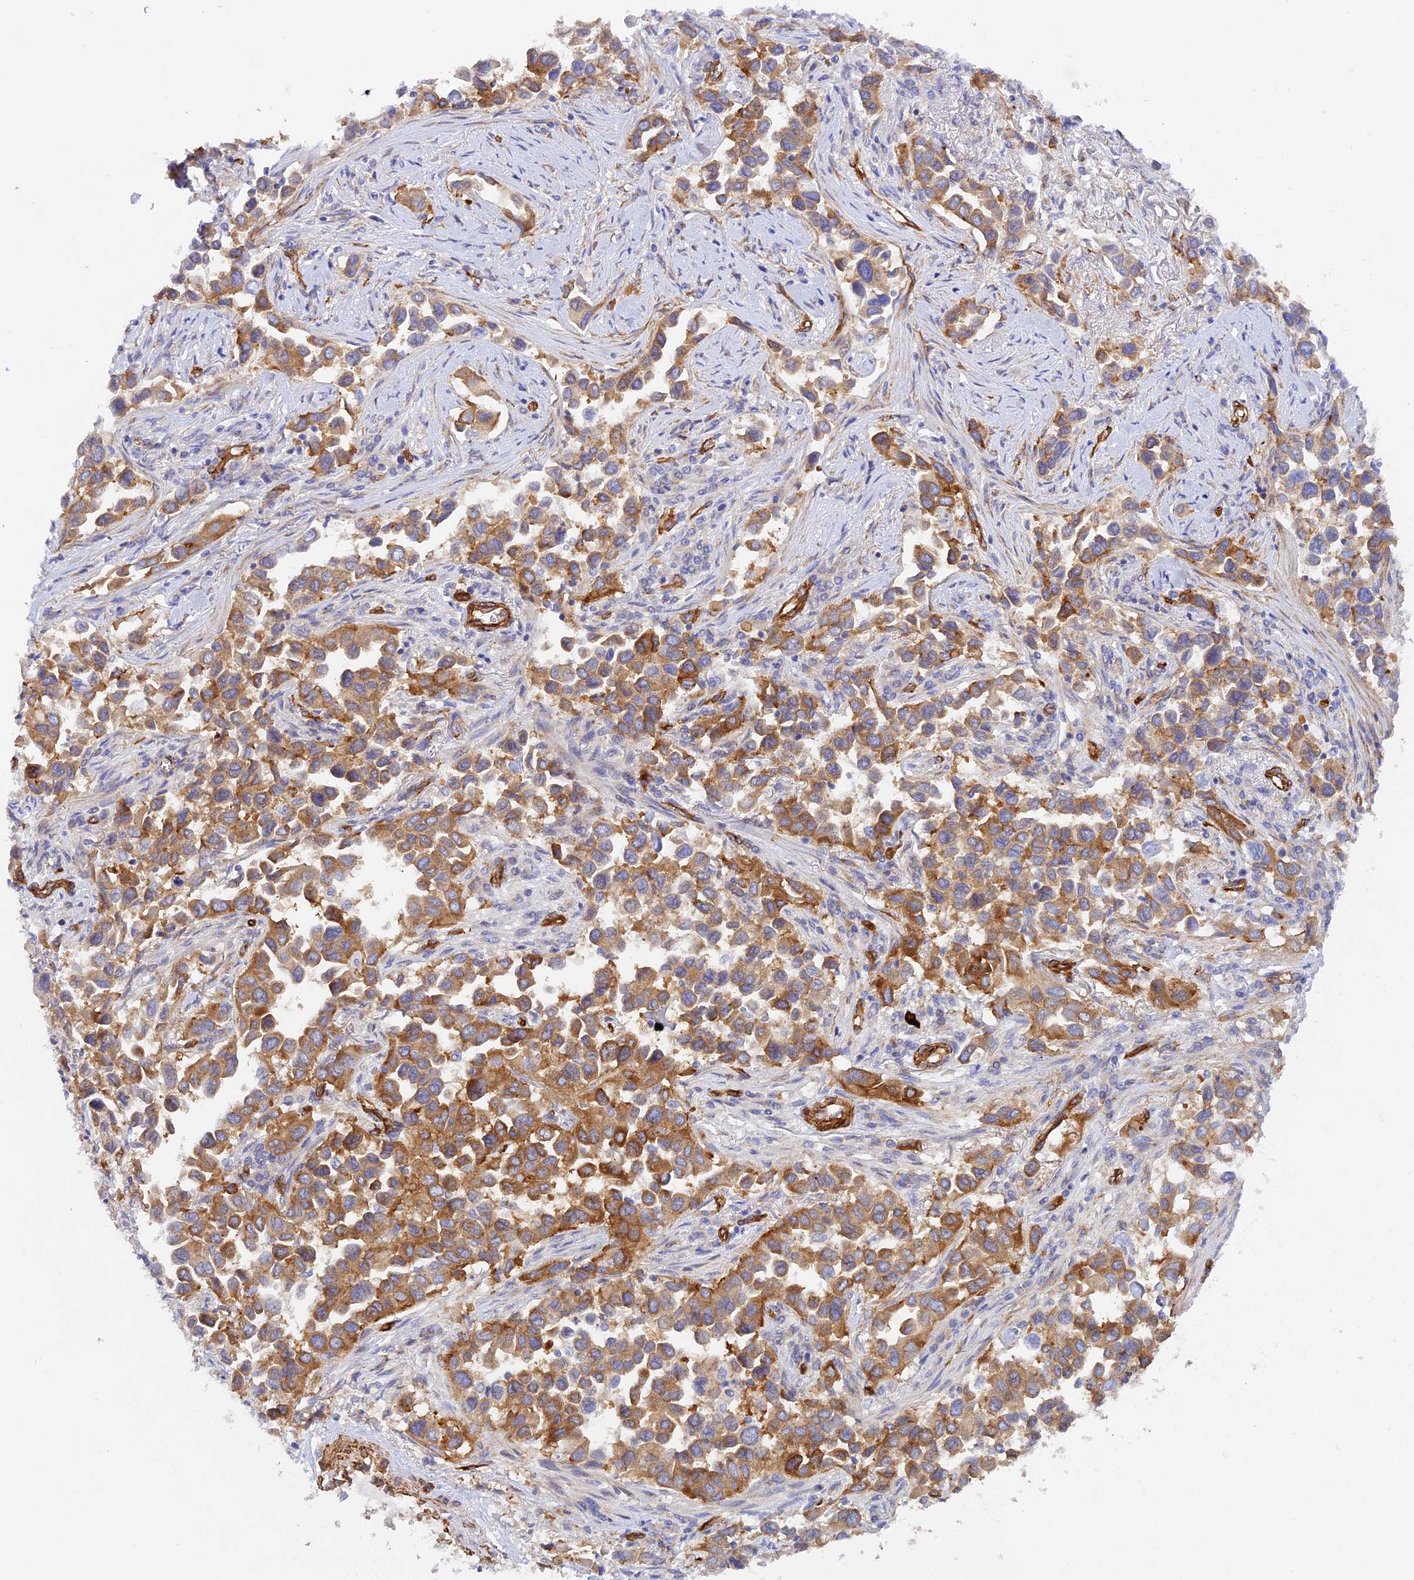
{"staining": {"intensity": "moderate", "quantity": "25%-75%", "location": "cytoplasmic/membranous"}, "tissue": "lung cancer", "cell_type": "Tumor cells", "image_type": "cancer", "snomed": [{"axis": "morphology", "description": "Adenocarcinoma, NOS"}, {"axis": "topography", "description": "Lung"}], "caption": "Lung cancer (adenocarcinoma) was stained to show a protein in brown. There is medium levels of moderate cytoplasmic/membranous expression in about 25%-75% of tumor cells.", "gene": "MYO9A", "patient": {"sex": "female", "age": 76}}